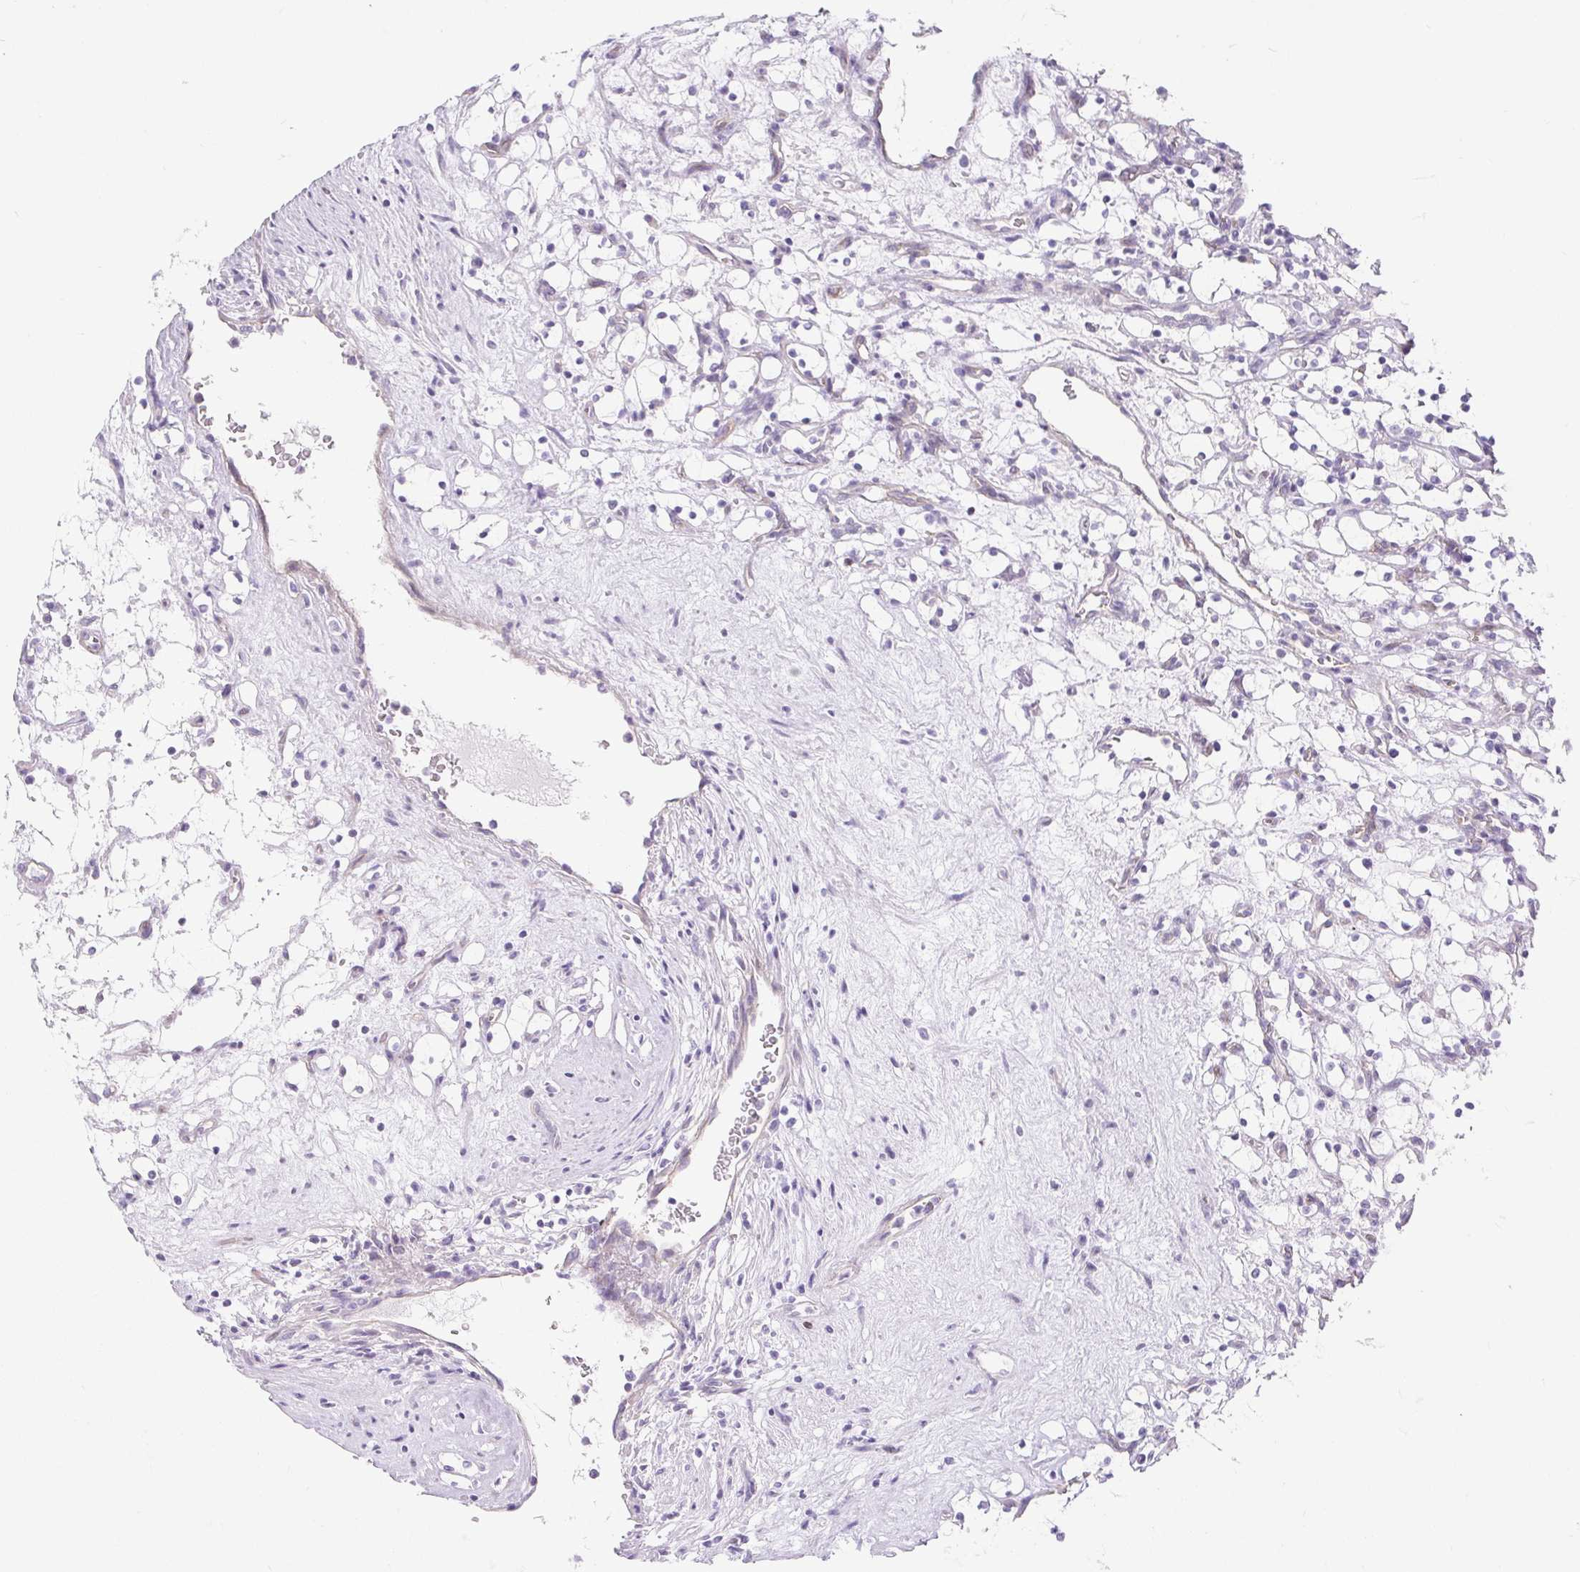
{"staining": {"intensity": "negative", "quantity": "none", "location": "none"}, "tissue": "renal cancer", "cell_type": "Tumor cells", "image_type": "cancer", "snomed": [{"axis": "morphology", "description": "Adenocarcinoma, NOS"}, {"axis": "topography", "description": "Kidney"}], "caption": "High power microscopy histopathology image of an immunohistochemistry photomicrograph of adenocarcinoma (renal), revealing no significant positivity in tumor cells.", "gene": "BCAS1", "patient": {"sex": "female", "age": 69}}